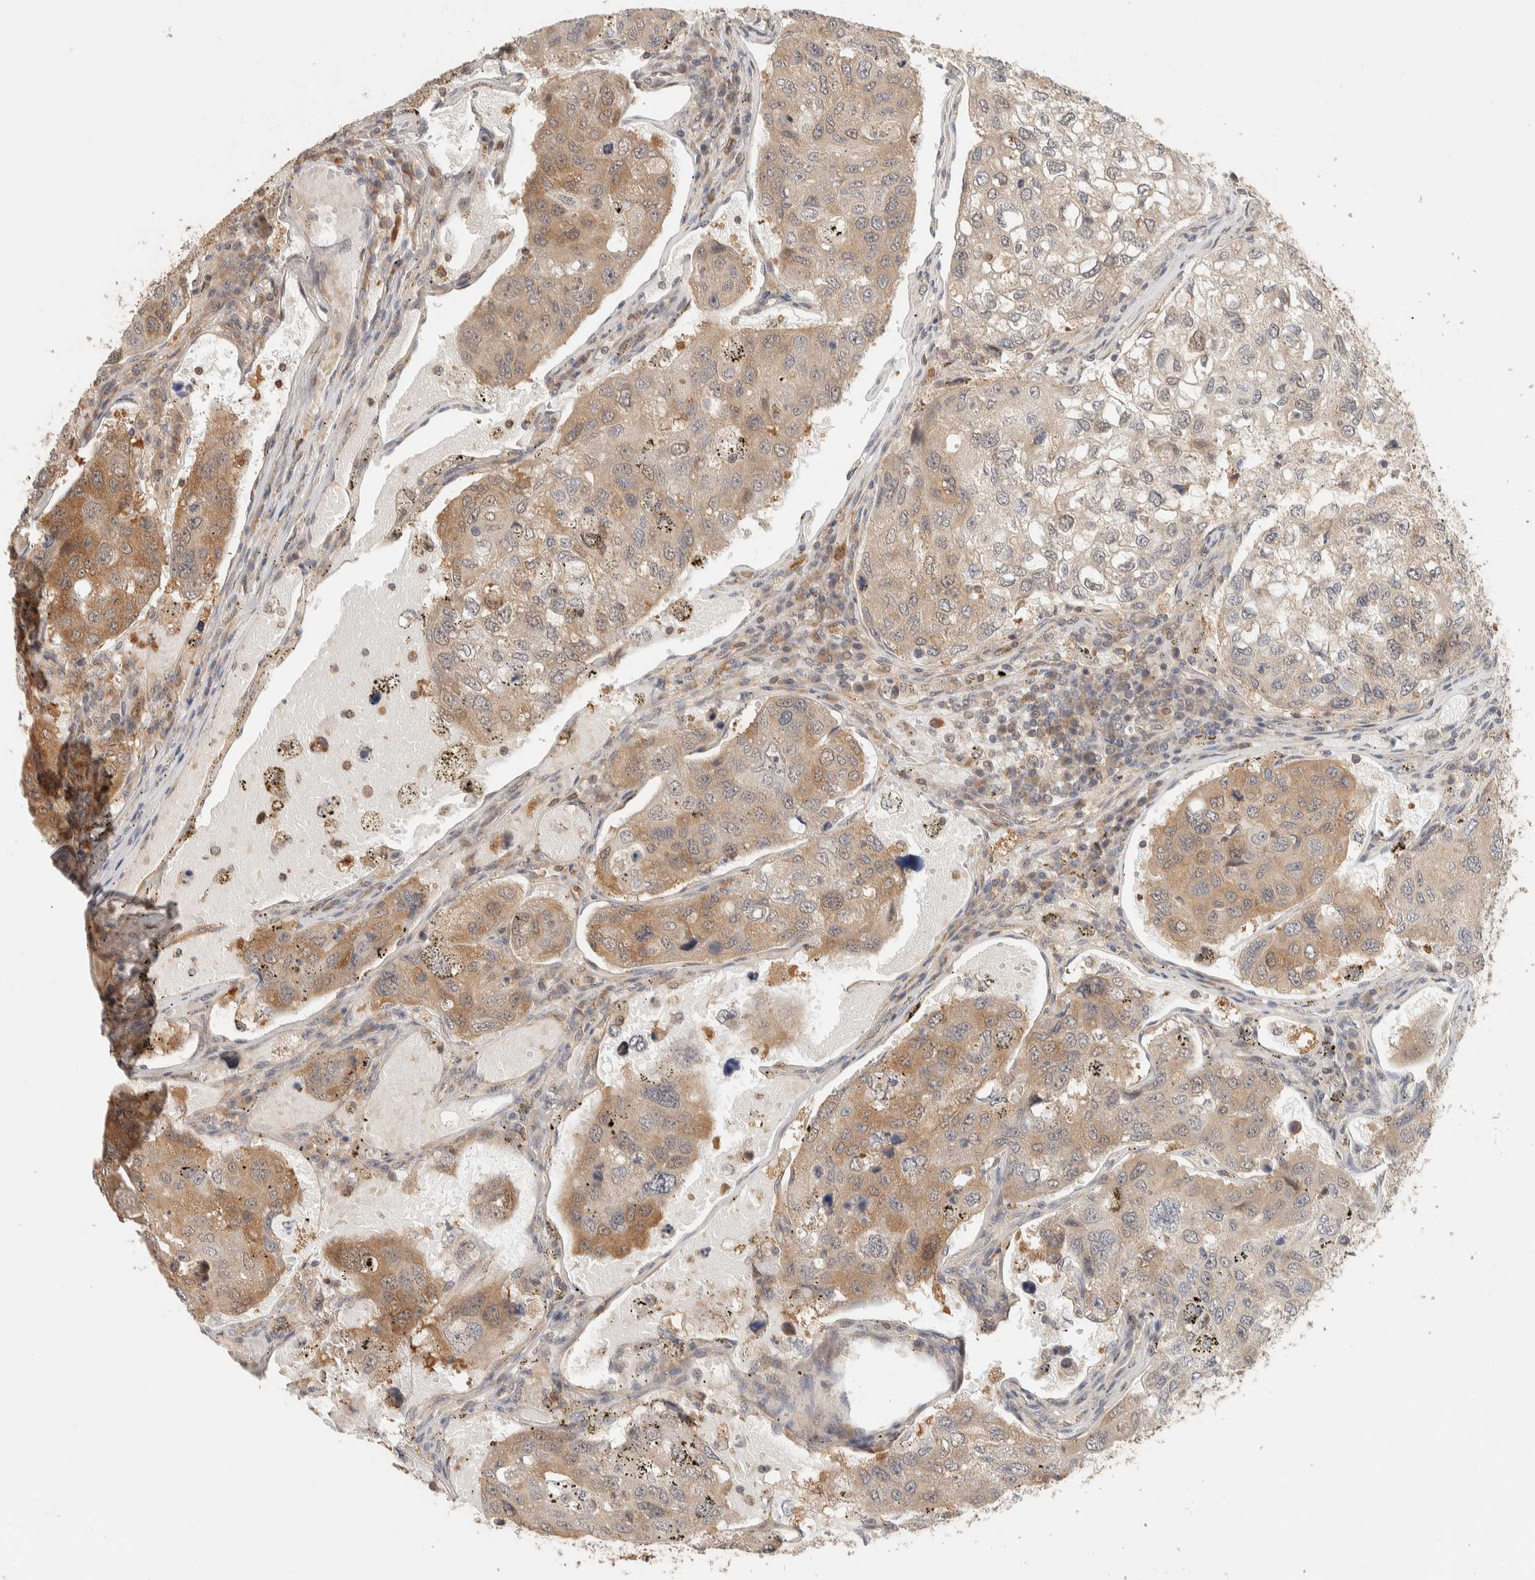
{"staining": {"intensity": "moderate", "quantity": ">75%", "location": "cytoplasmic/membranous"}, "tissue": "urothelial cancer", "cell_type": "Tumor cells", "image_type": "cancer", "snomed": [{"axis": "morphology", "description": "Urothelial carcinoma, High grade"}, {"axis": "topography", "description": "Lymph node"}, {"axis": "topography", "description": "Urinary bladder"}], "caption": "The histopathology image exhibits staining of high-grade urothelial carcinoma, revealing moderate cytoplasmic/membranous protein staining (brown color) within tumor cells.", "gene": "ADSS2", "patient": {"sex": "male", "age": 51}}